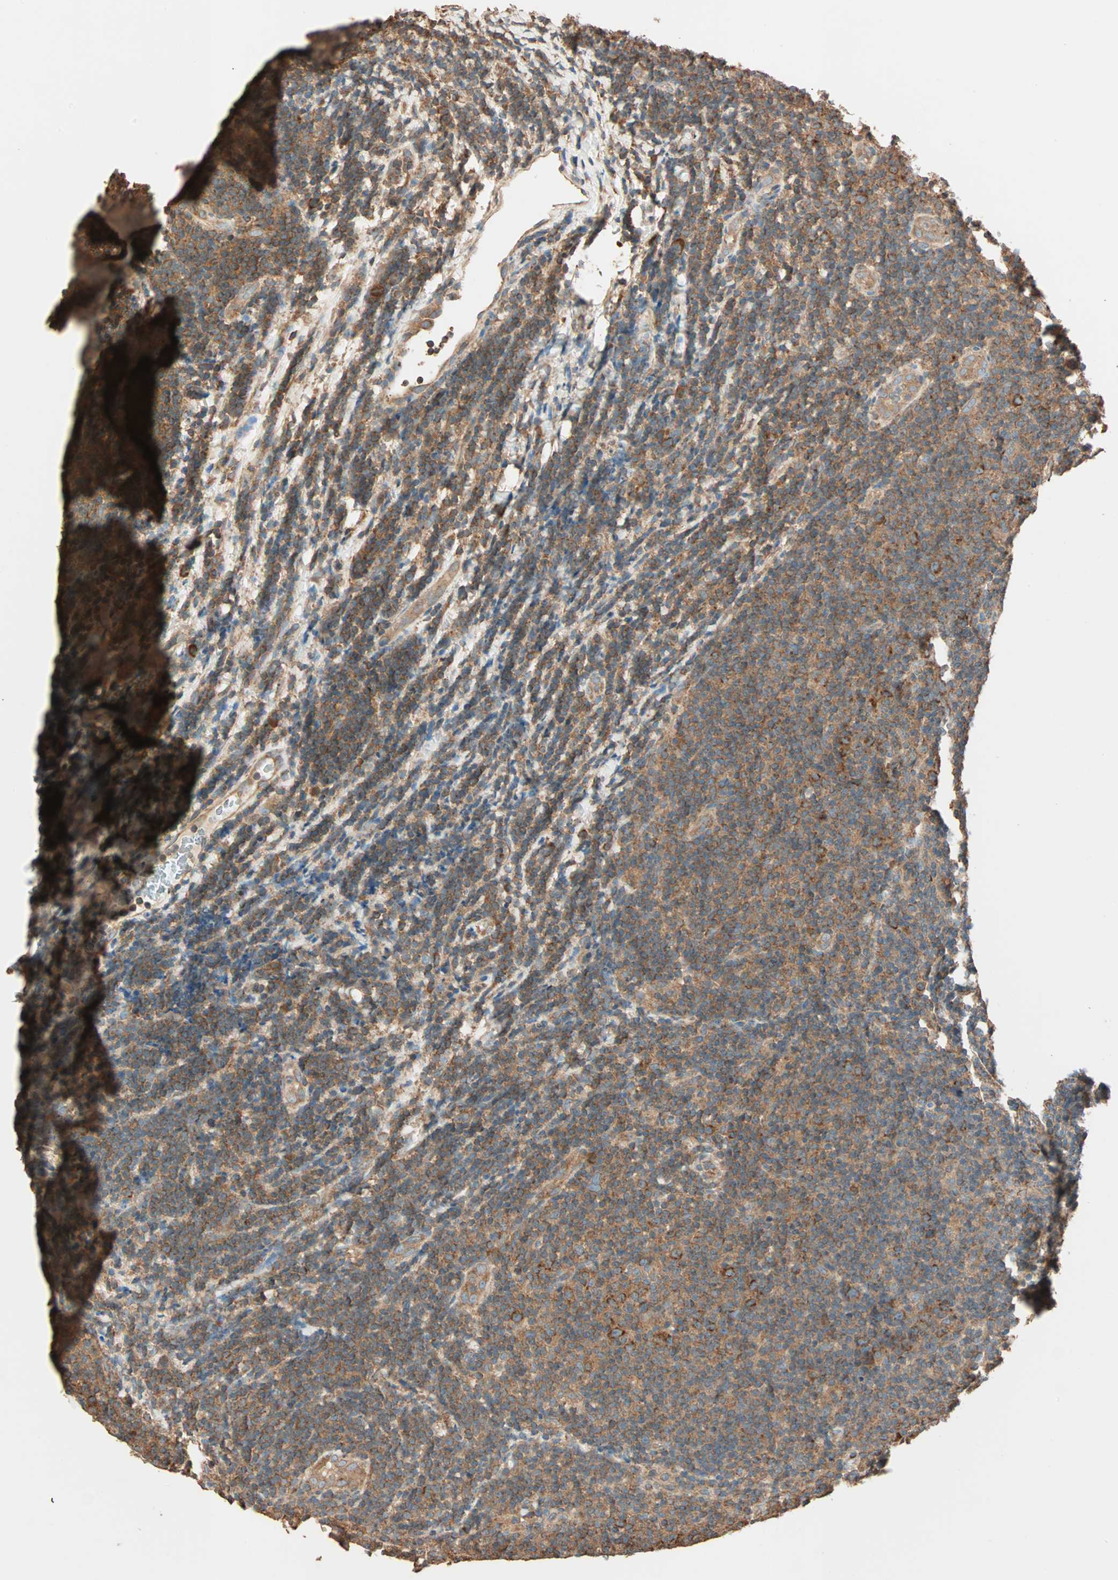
{"staining": {"intensity": "moderate", "quantity": ">75%", "location": "cytoplasmic/membranous"}, "tissue": "lymphoma", "cell_type": "Tumor cells", "image_type": "cancer", "snomed": [{"axis": "morphology", "description": "Malignant lymphoma, non-Hodgkin's type, Low grade"}, {"axis": "topography", "description": "Lymph node"}], "caption": "Protein staining of lymphoma tissue reveals moderate cytoplasmic/membranous expression in approximately >75% of tumor cells. (Stains: DAB (3,3'-diaminobenzidine) in brown, nuclei in blue, Microscopy: brightfield microscopy at high magnification).", "gene": "EIF4G2", "patient": {"sex": "male", "age": 83}}